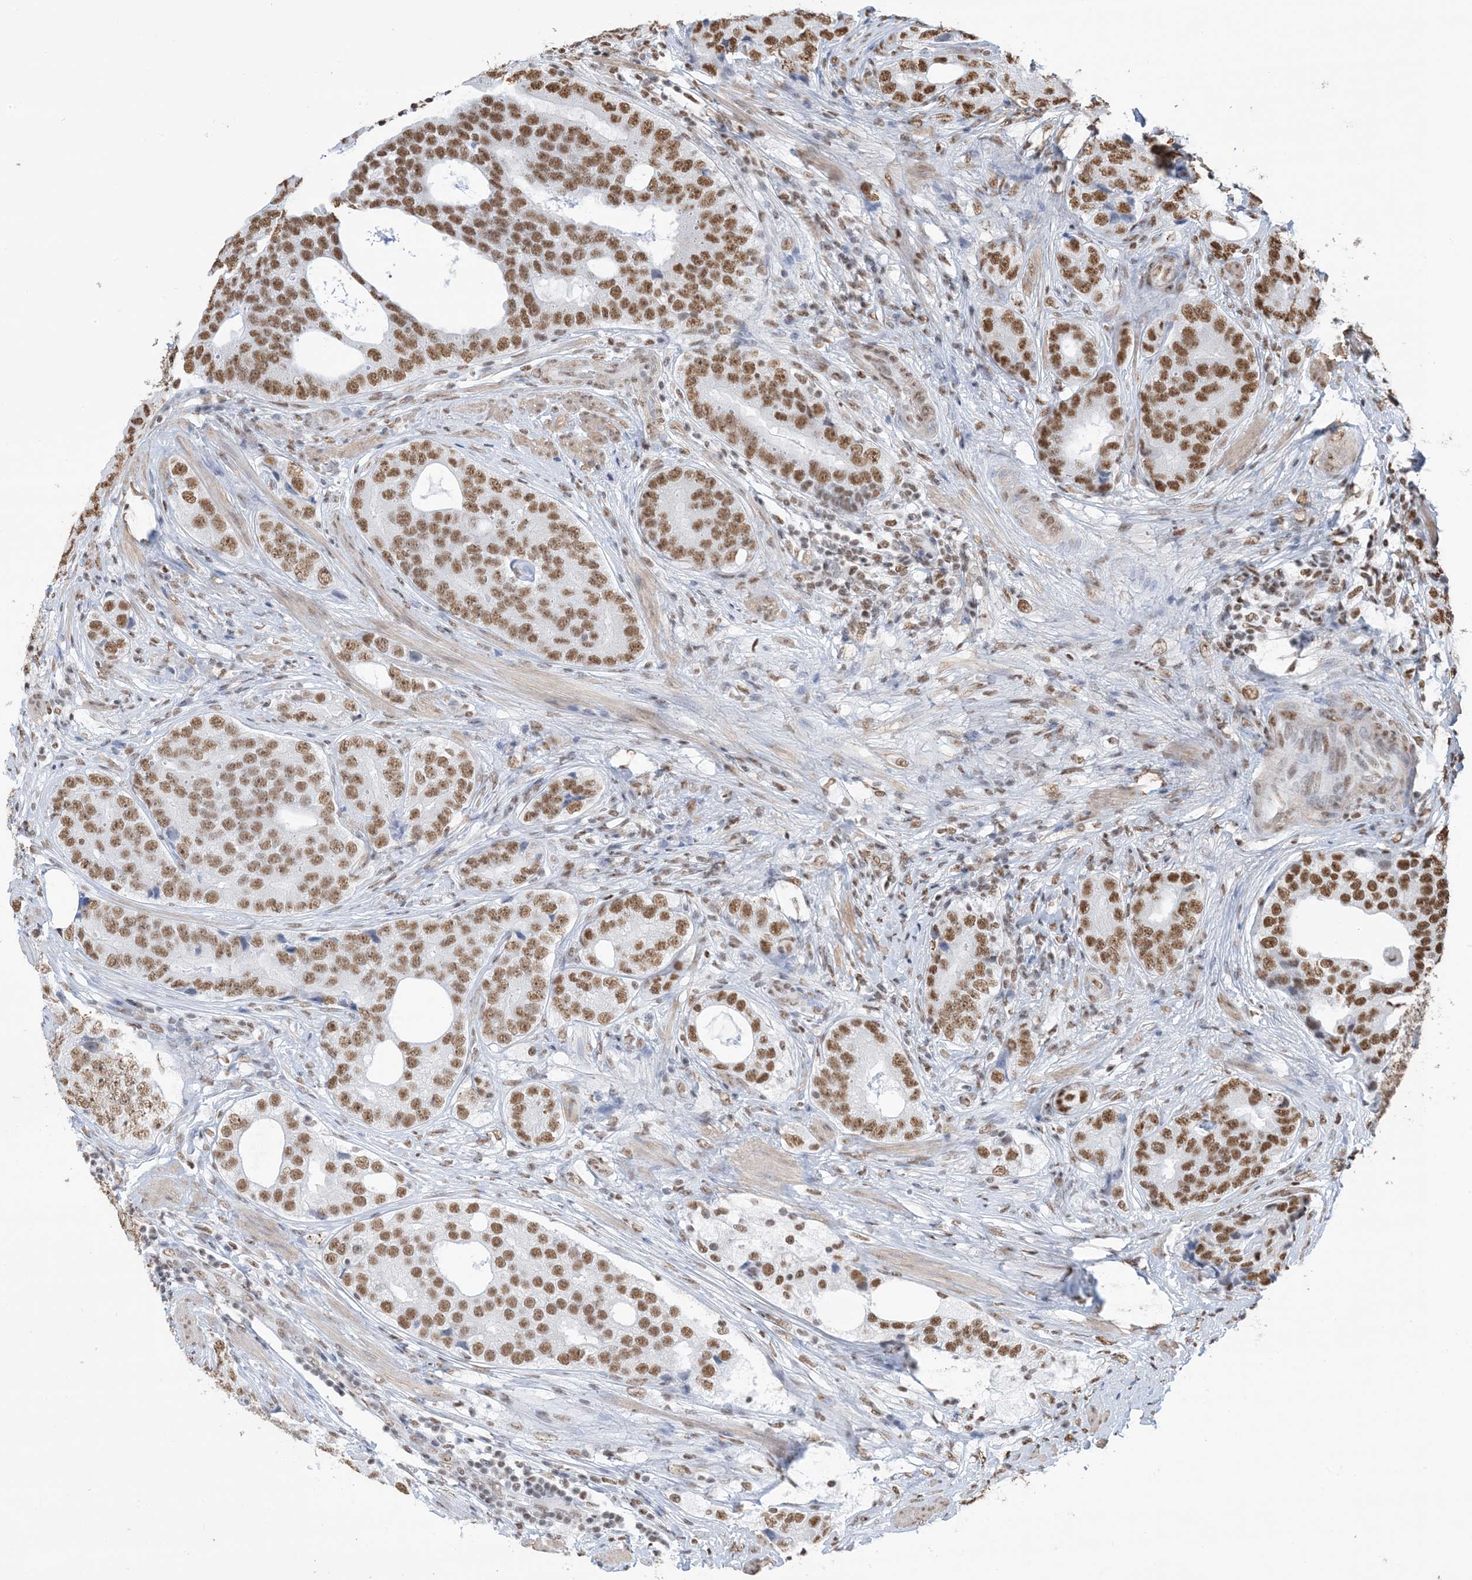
{"staining": {"intensity": "moderate", "quantity": ">75%", "location": "nuclear"}, "tissue": "prostate cancer", "cell_type": "Tumor cells", "image_type": "cancer", "snomed": [{"axis": "morphology", "description": "Adenocarcinoma, High grade"}, {"axis": "topography", "description": "Prostate"}], "caption": "Prostate adenocarcinoma (high-grade) was stained to show a protein in brown. There is medium levels of moderate nuclear staining in about >75% of tumor cells. (DAB = brown stain, brightfield microscopy at high magnification).", "gene": "ZNF792", "patient": {"sex": "male", "age": 56}}